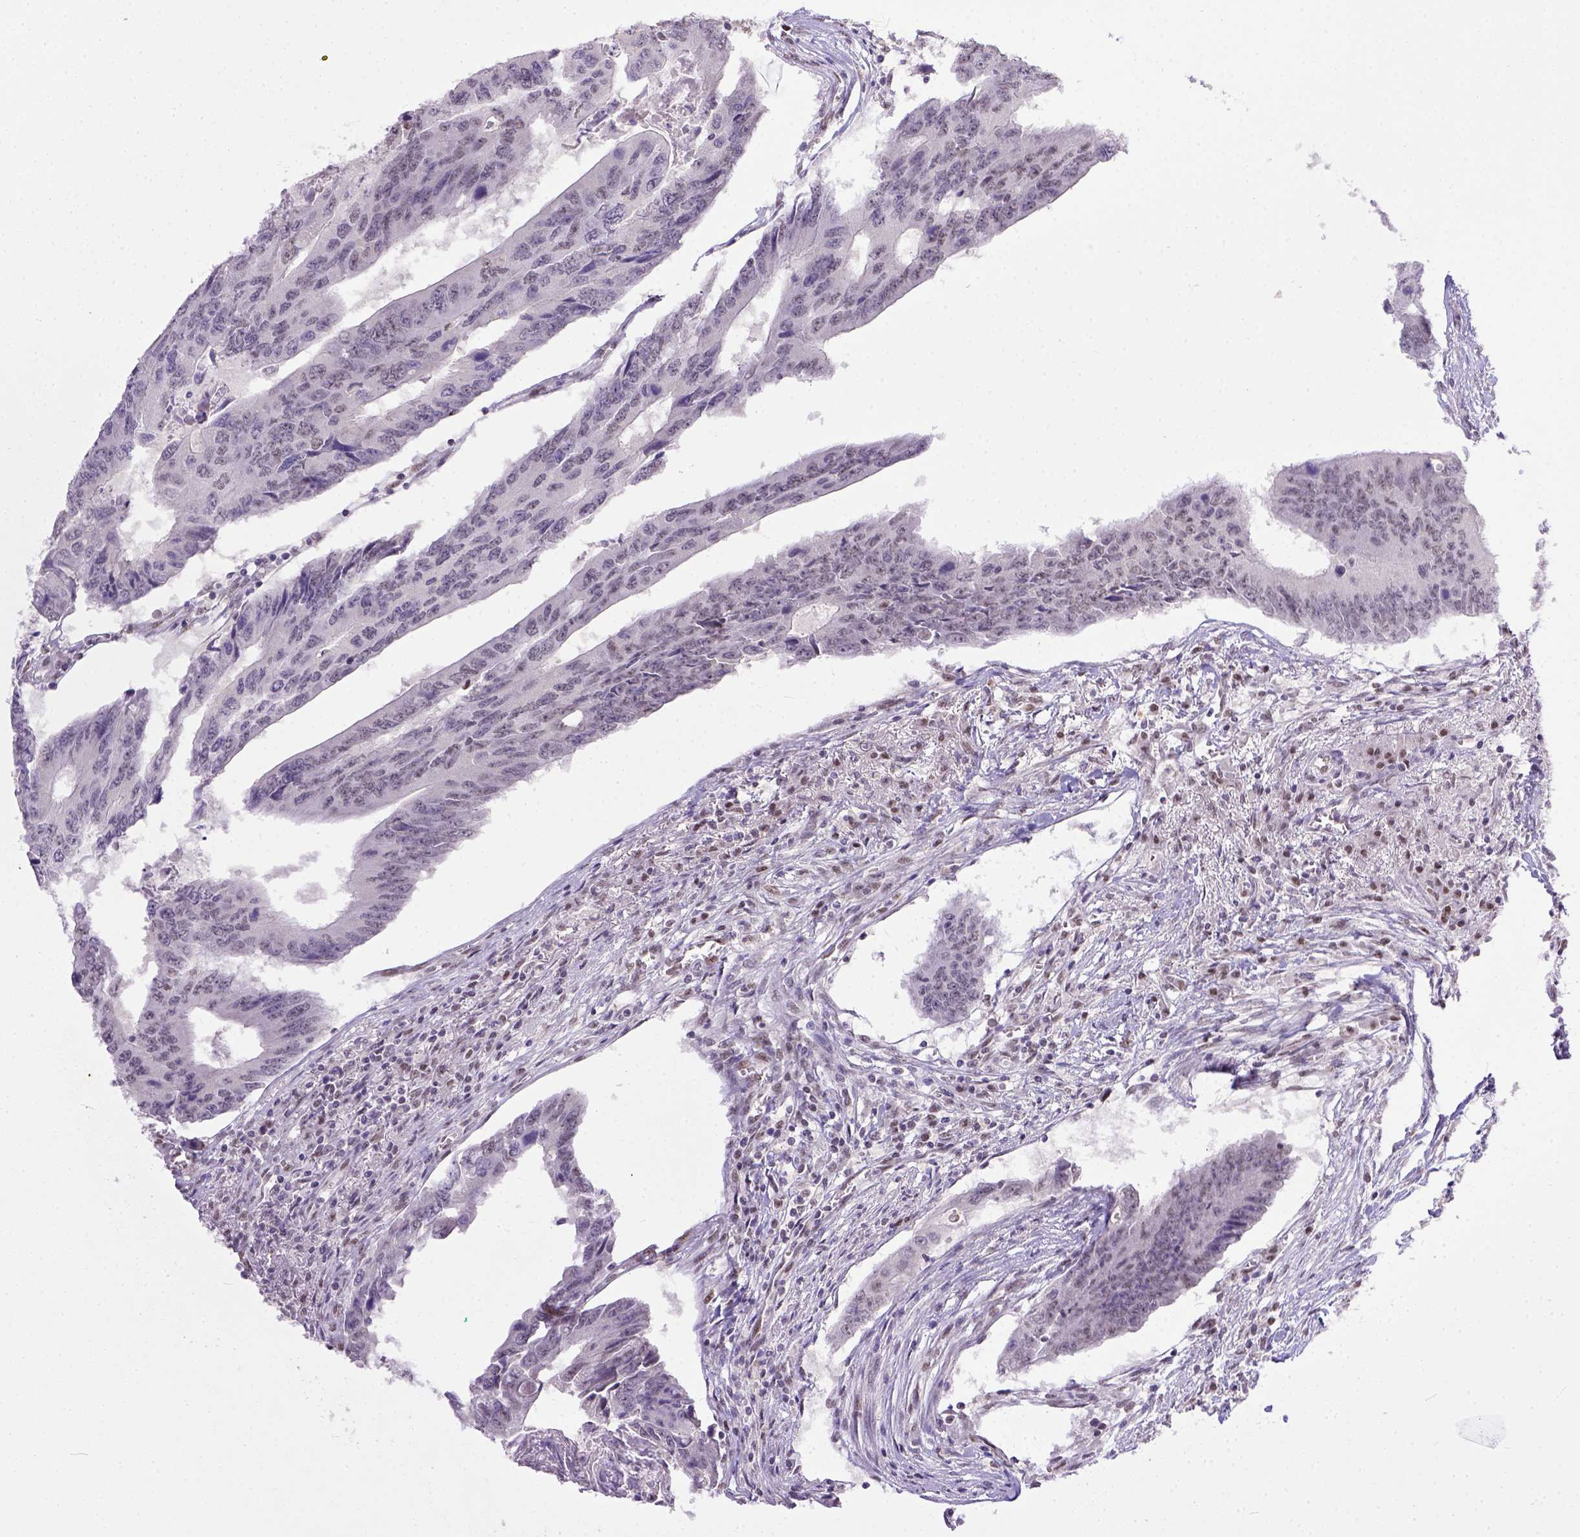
{"staining": {"intensity": "negative", "quantity": "none", "location": "none"}, "tissue": "colorectal cancer", "cell_type": "Tumor cells", "image_type": "cancer", "snomed": [{"axis": "morphology", "description": "Adenocarcinoma, NOS"}, {"axis": "topography", "description": "Colon"}], "caption": "Immunohistochemistry (IHC) of human colorectal adenocarcinoma exhibits no positivity in tumor cells.", "gene": "ERCC1", "patient": {"sex": "male", "age": 53}}